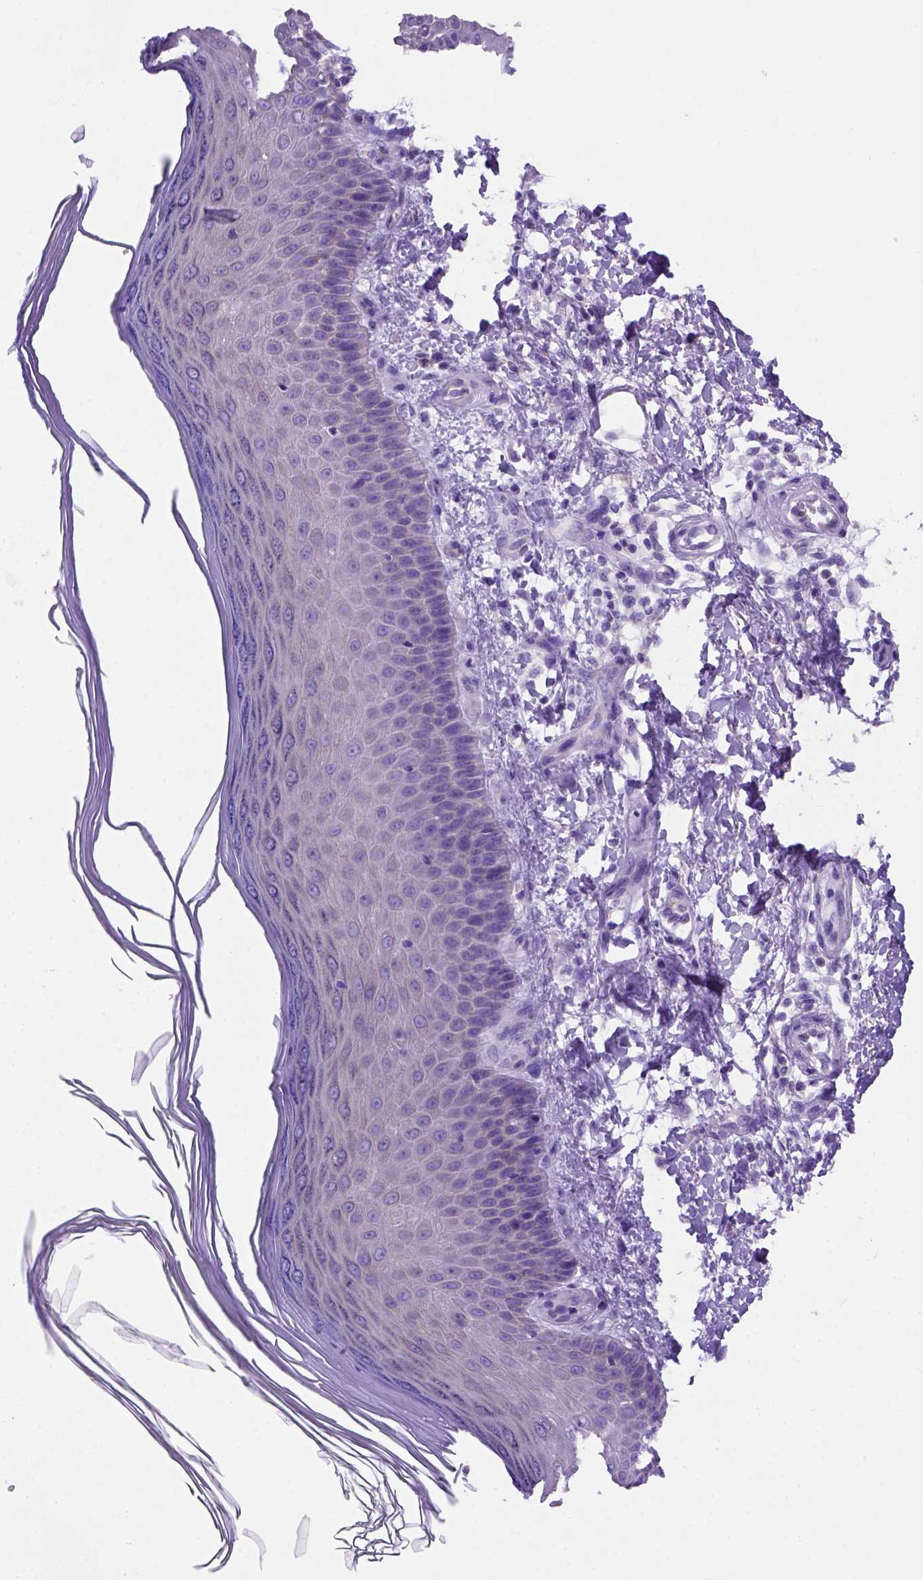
{"staining": {"intensity": "negative", "quantity": "none", "location": "none"}, "tissue": "skin", "cell_type": "Fibroblasts", "image_type": "normal", "snomed": [{"axis": "morphology", "description": "Normal tissue, NOS"}, {"axis": "topography", "description": "Skin"}], "caption": "DAB (3,3'-diaminobenzidine) immunohistochemical staining of unremarkable human skin reveals no significant staining in fibroblasts. (Immunohistochemistry (ihc), brightfield microscopy, high magnification).", "gene": "FOXI1", "patient": {"sex": "female", "age": 62}}